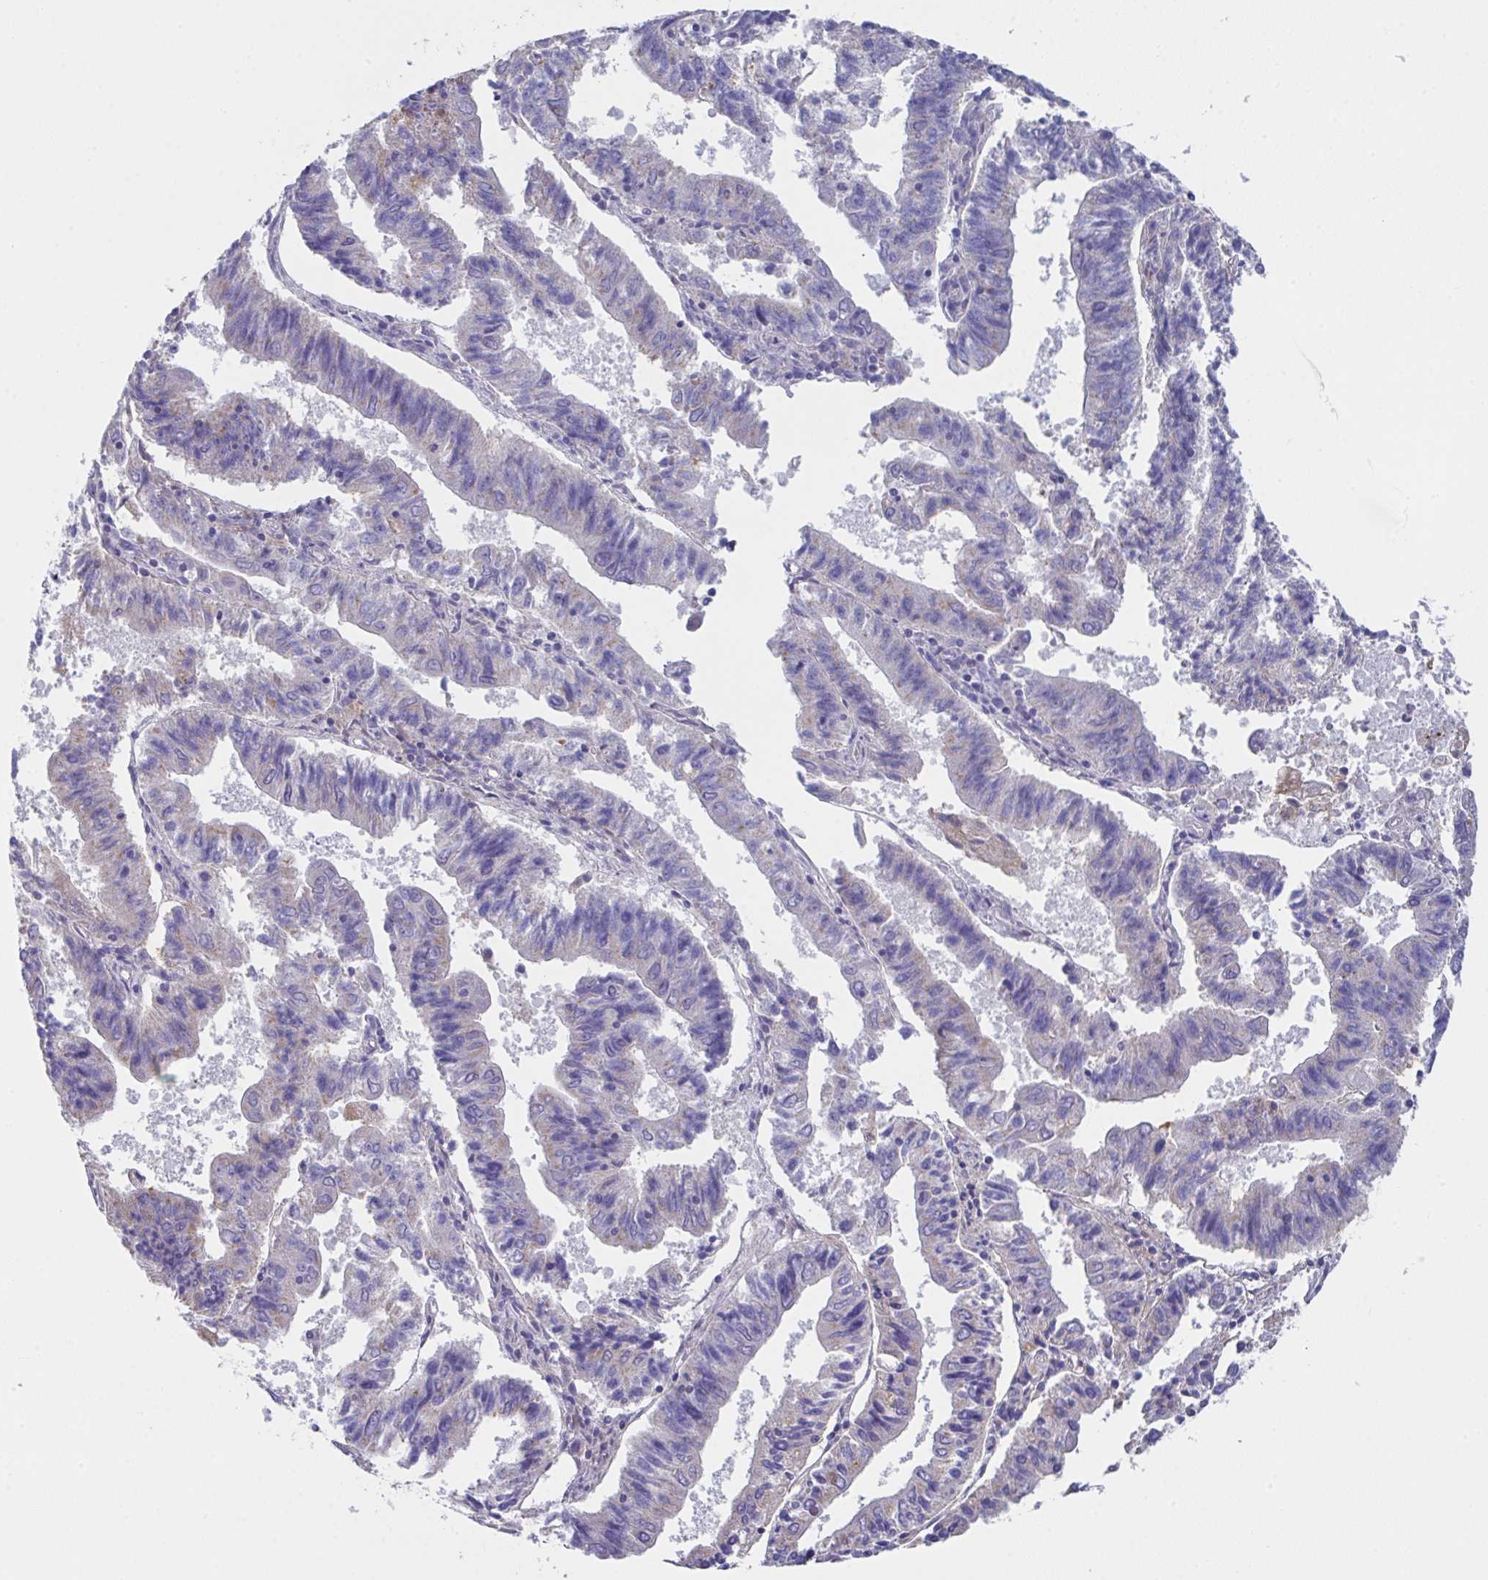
{"staining": {"intensity": "negative", "quantity": "none", "location": "none"}, "tissue": "endometrial cancer", "cell_type": "Tumor cells", "image_type": "cancer", "snomed": [{"axis": "morphology", "description": "Adenocarcinoma, NOS"}, {"axis": "topography", "description": "Endometrium"}], "caption": "Immunohistochemistry of human endometrial cancer (adenocarcinoma) demonstrates no positivity in tumor cells.", "gene": "TFAP2C", "patient": {"sex": "female", "age": 82}}